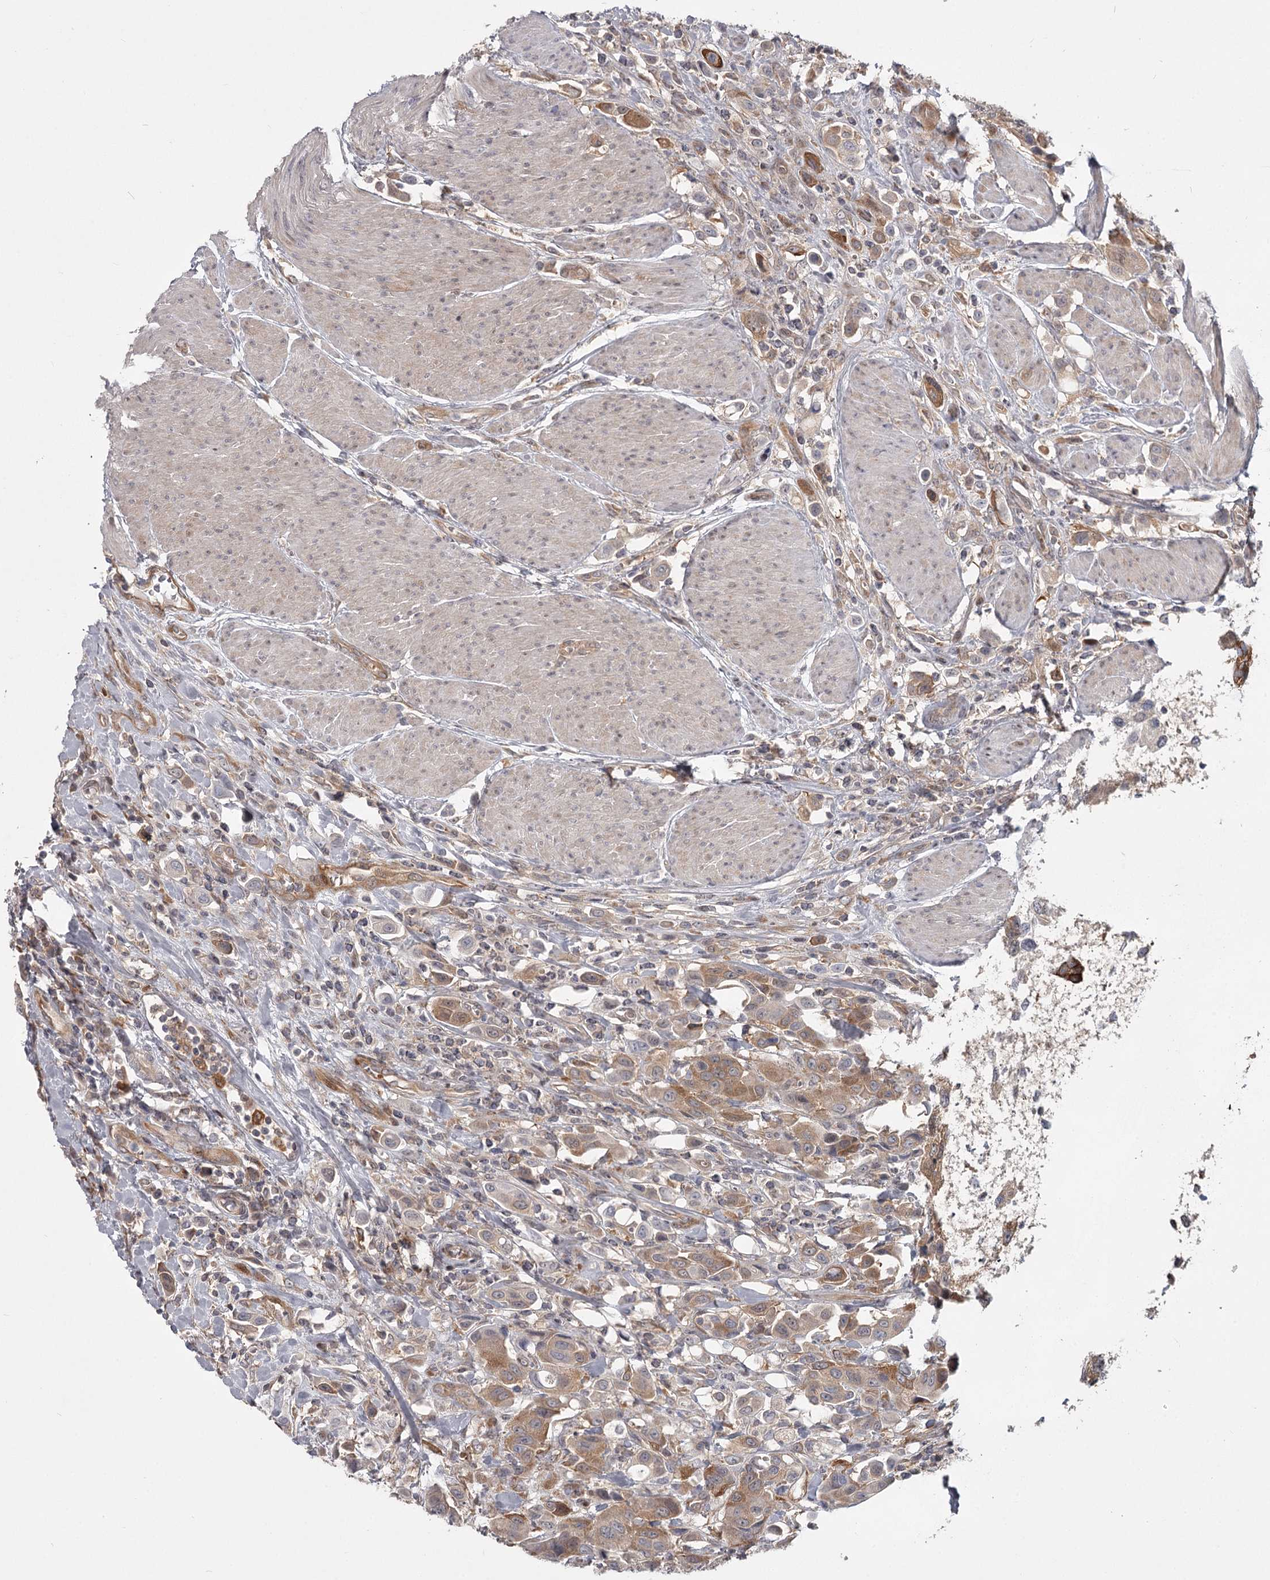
{"staining": {"intensity": "moderate", "quantity": "<25%", "location": "cytoplasmic/membranous"}, "tissue": "urothelial cancer", "cell_type": "Tumor cells", "image_type": "cancer", "snomed": [{"axis": "morphology", "description": "Urothelial carcinoma, High grade"}, {"axis": "topography", "description": "Urinary bladder"}], "caption": "High-power microscopy captured an immunohistochemistry (IHC) image of urothelial cancer, revealing moderate cytoplasmic/membranous positivity in about <25% of tumor cells.", "gene": "CCNG2", "patient": {"sex": "male", "age": 50}}